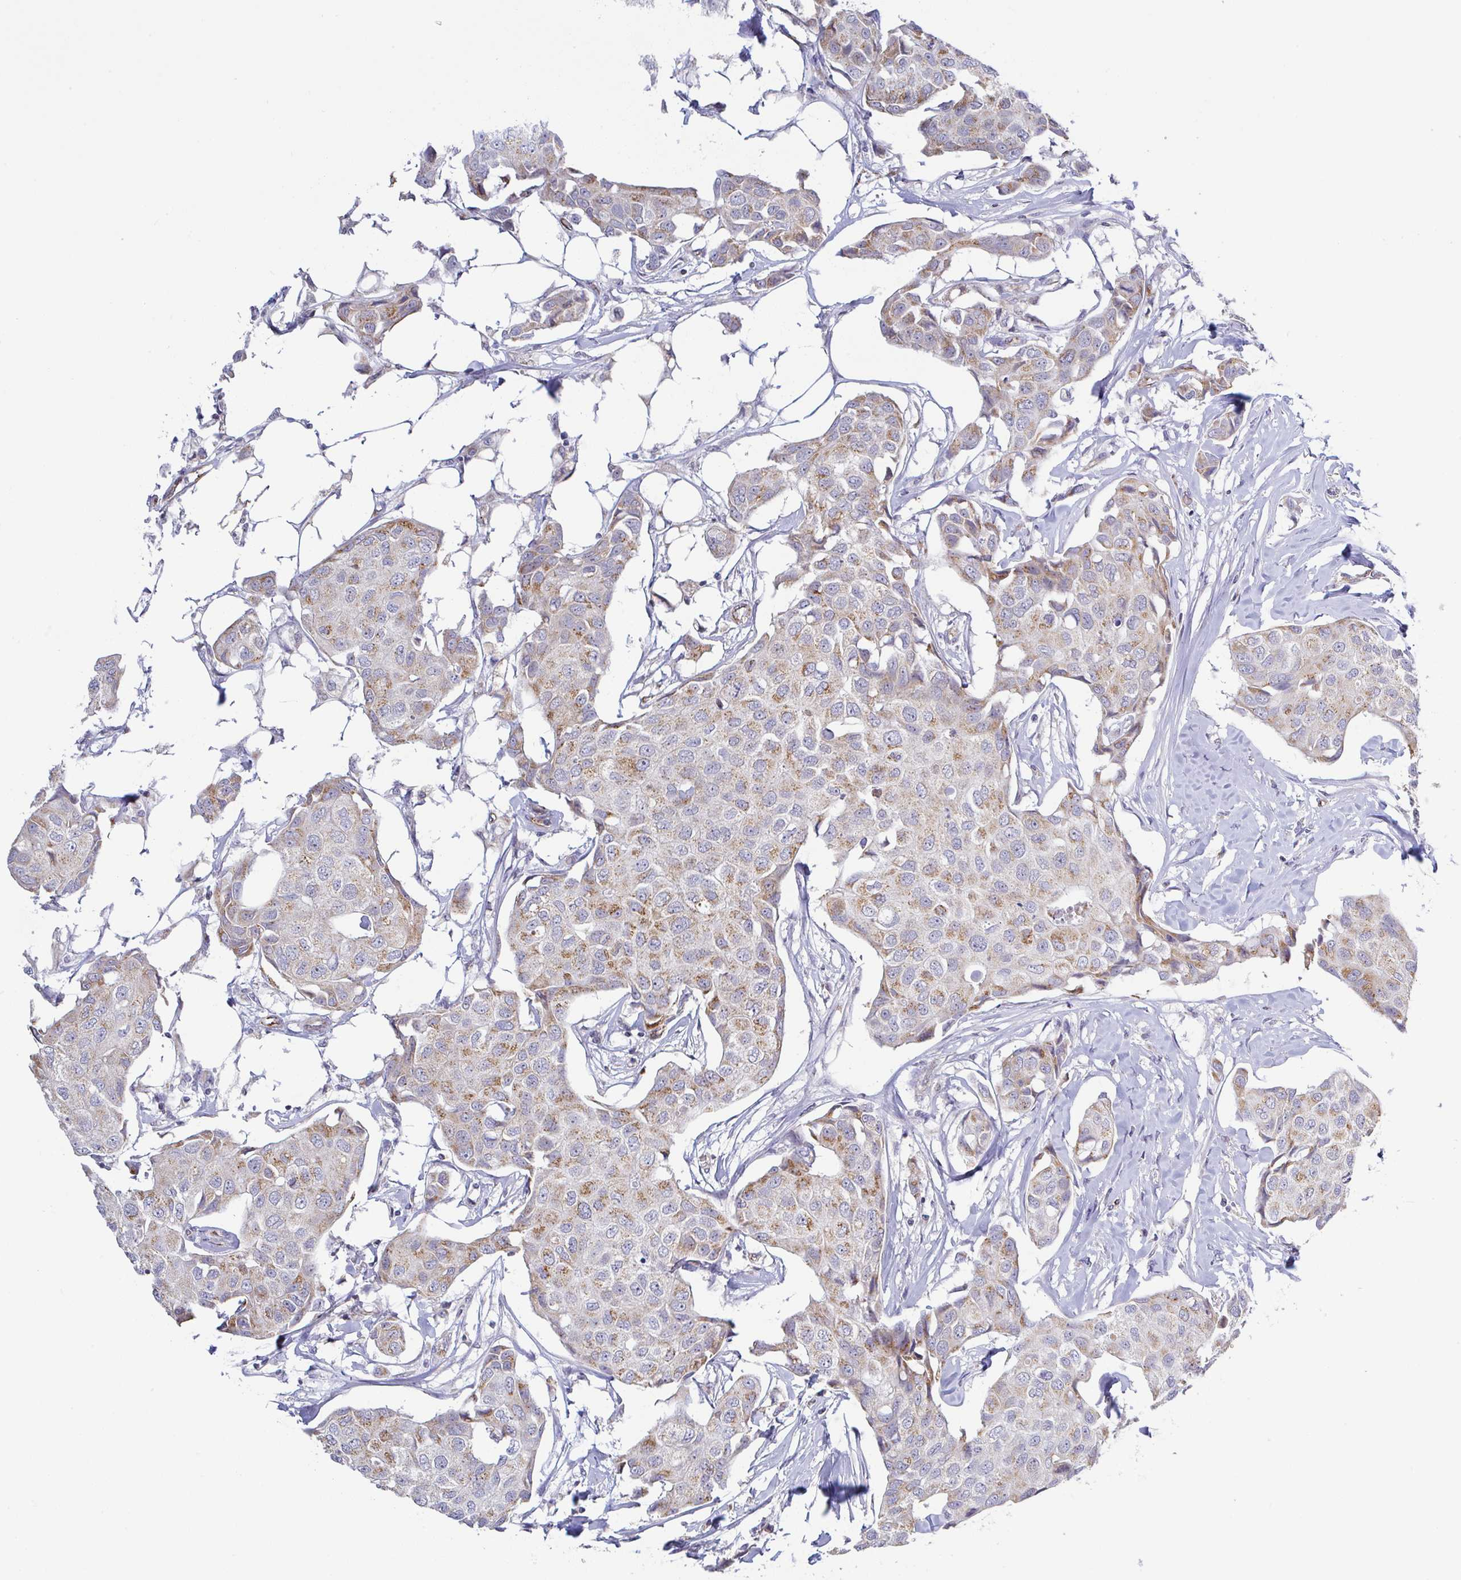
{"staining": {"intensity": "moderate", "quantity": "<25%", "location": "cytoplasmic/membranous"}, "tissue": "breast cancer", "cell_type": "Tumor cells", "image_type": "cancer", "snomed": [{"axis": "morphology", "description": "Duct carcinoma"}, {"axis": "topography", "description": "Breast"}, {"axis": "topography", "description": "Lymph node"}], "caption": "Breast cancer stained with a protein marker demonstrates moderate staining in tumor cells.", "gene": "PLCD4", "patient": {"sex": "female", "age": 80}}